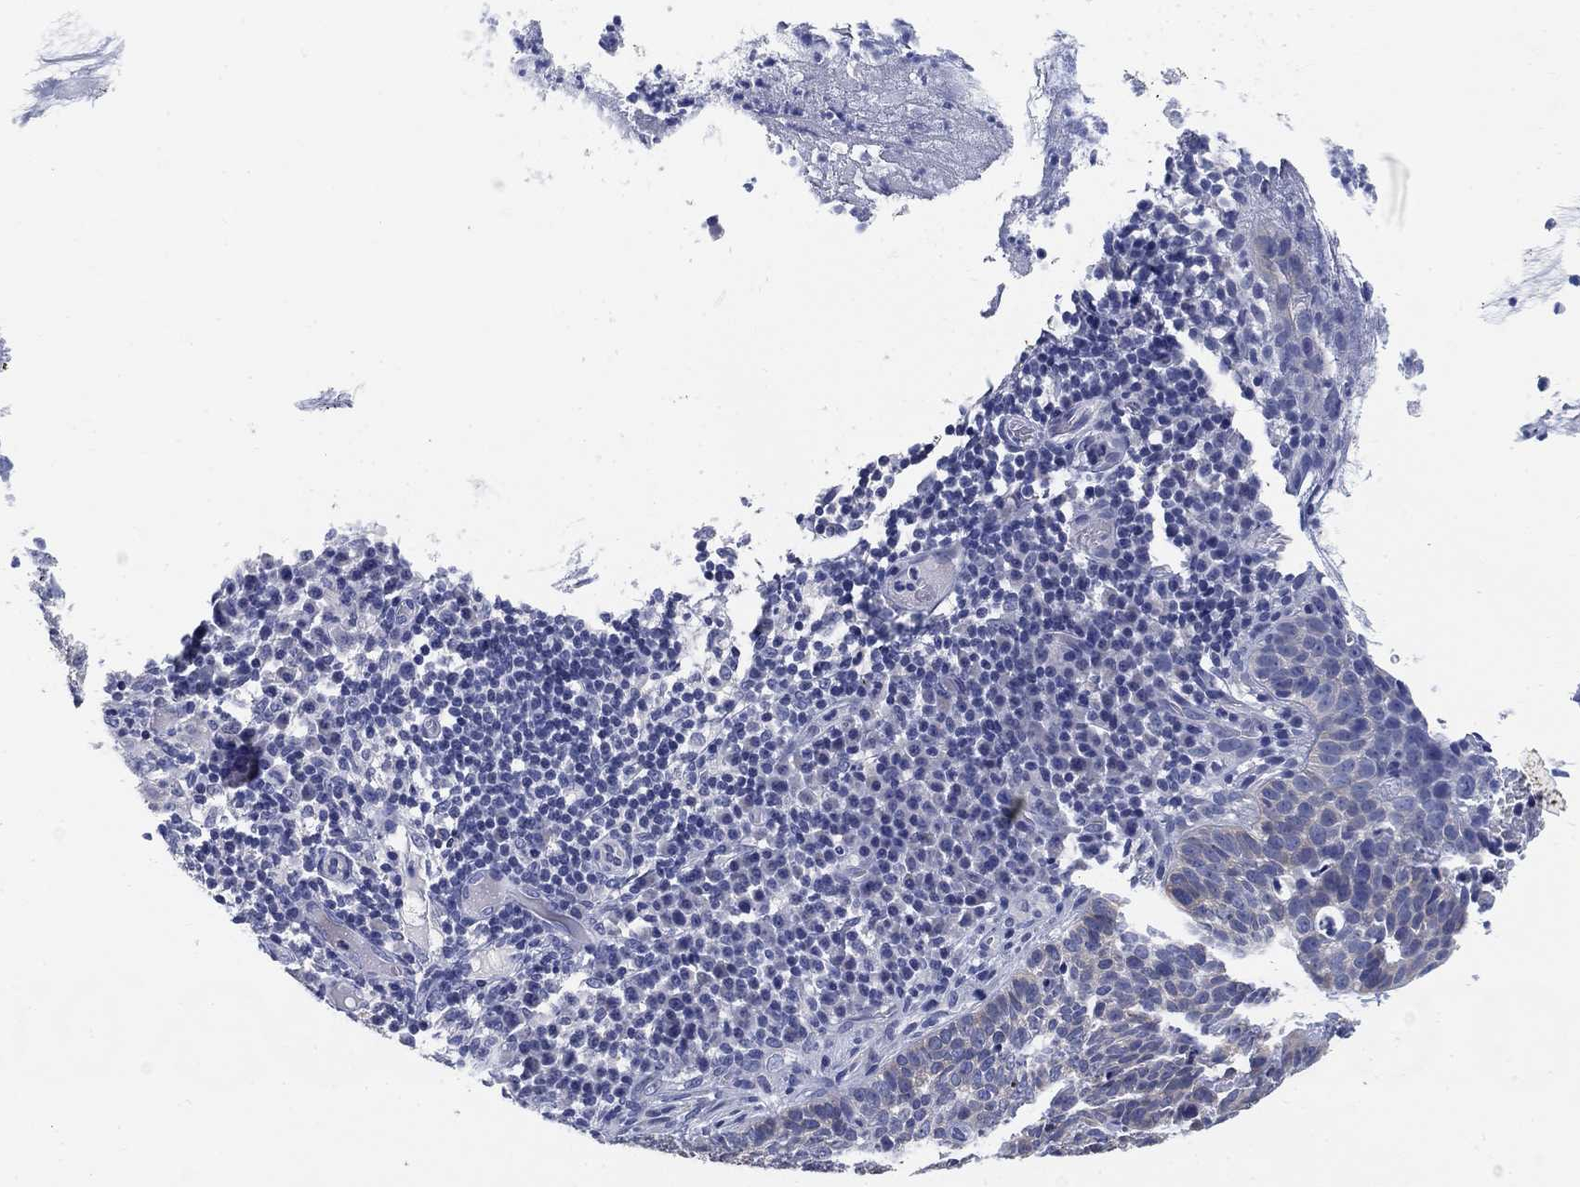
{"staining": {"intensity": "negative", "quantity": "none", "location": "none"}, "tissue": "skin cancer", "cell_type": "Tumor cells", "image_type": "cancer", "snomed": [{"axis": "morphology", "description": "Basal cell carcinoma"}, {"axis": "topography", "description": "Skin"}], "caption": "This is a photomicrograph of IHC staining of skin cancer (basal cell carcinoma), which shows no positivity in tumor cells.", "gene": "CLUL1", "patient": {"sex": "female", "age": 69}}